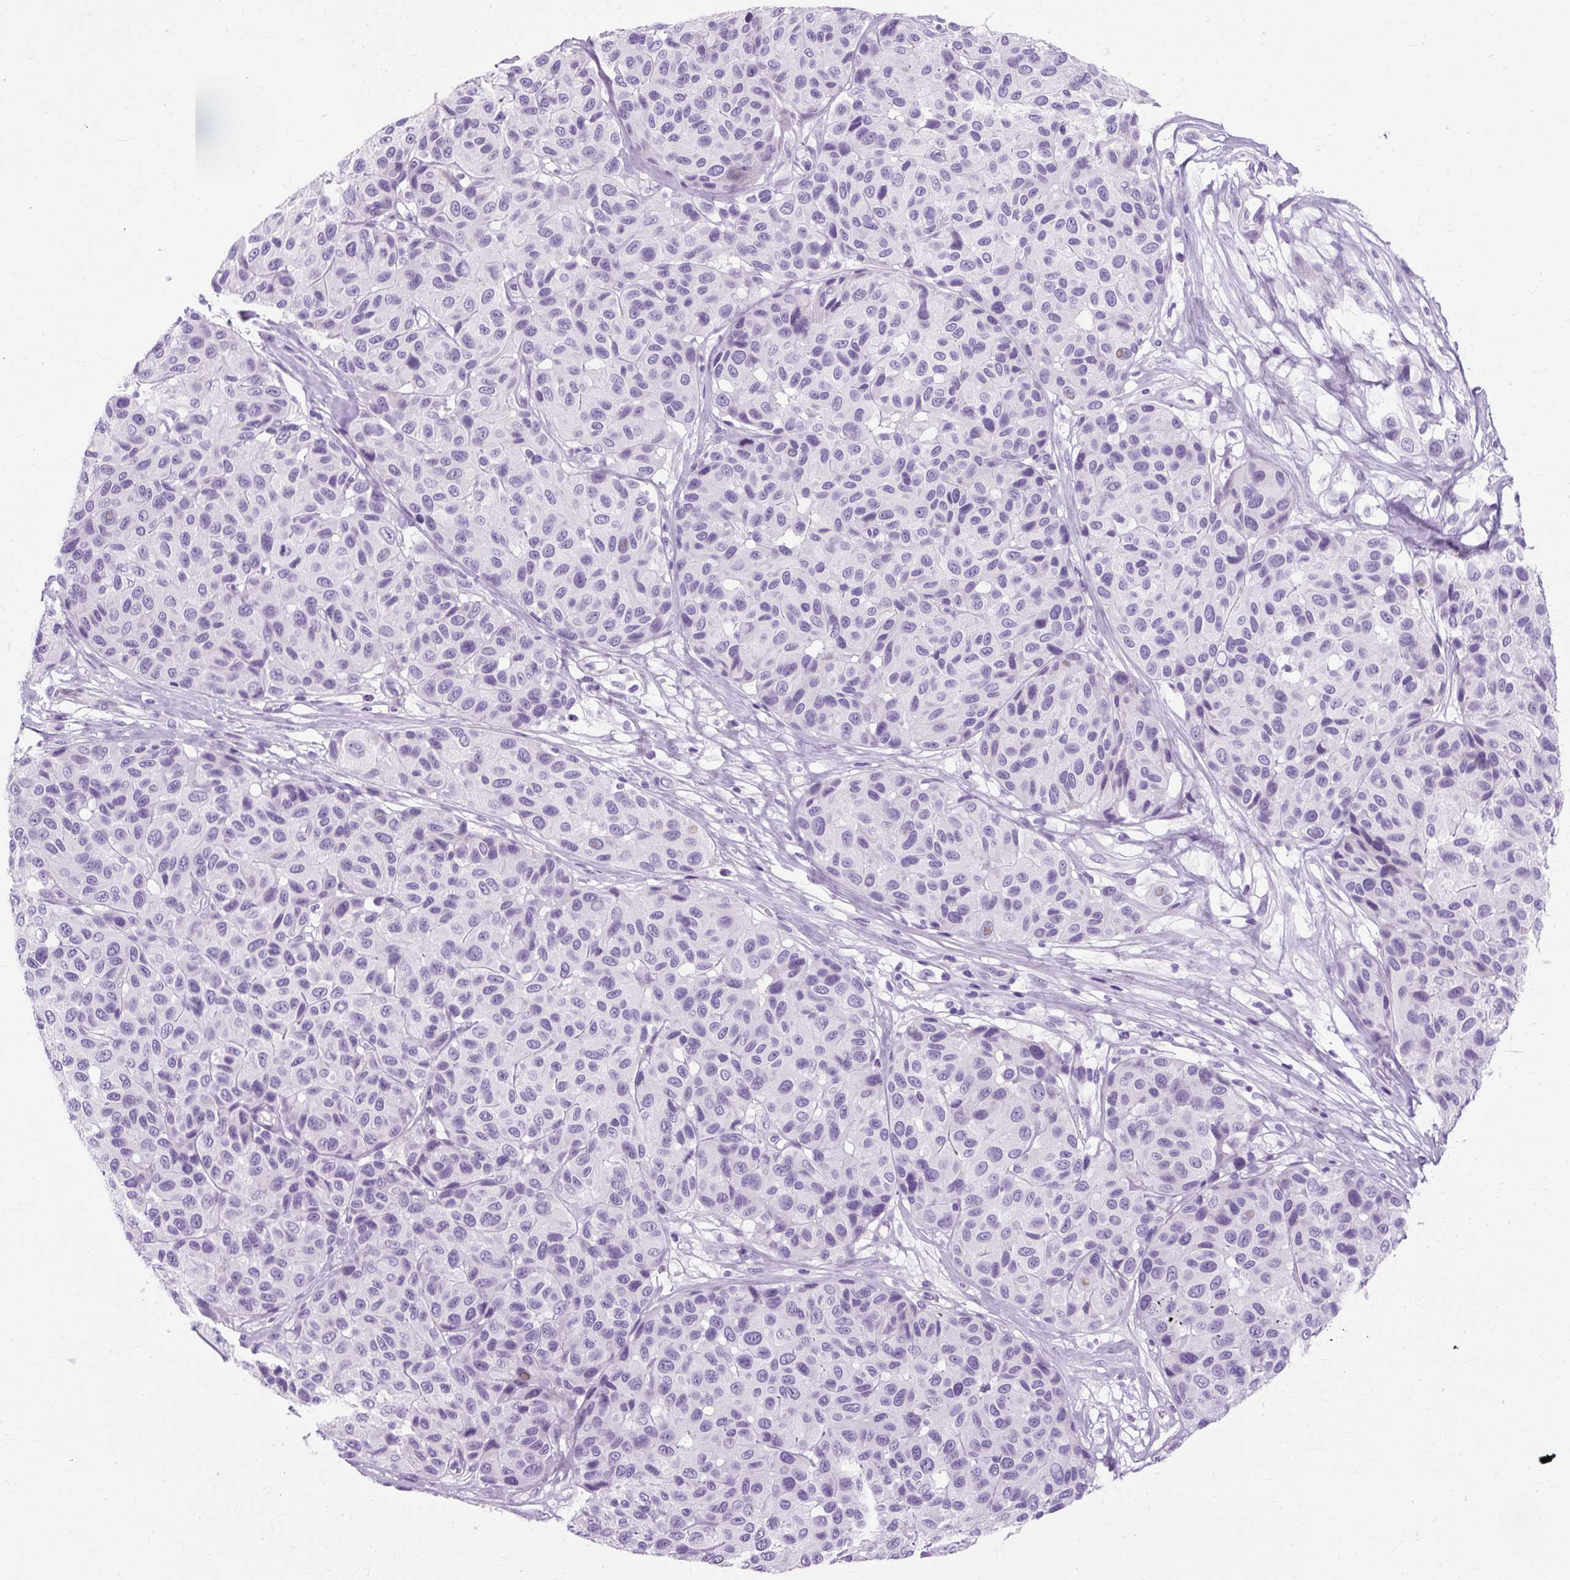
{"staining": {"intensity": "negative", "quantity": "none", "location": "none"}, "tissue": "melanoma", "cell_type": "Tumor cells", "image_type": "cancer", "snomed": [{"axis": "morphology", "description": "Malignant melanoma, NOS"}, {"axis": "topography", "description": "Skin"}], "caption": "Immunohistochemistry of human malignant melanoma demonstrates no positivity in tumor cells.", "gene": "TMEM89", "patient": {"sex": "female", "age": 66}}